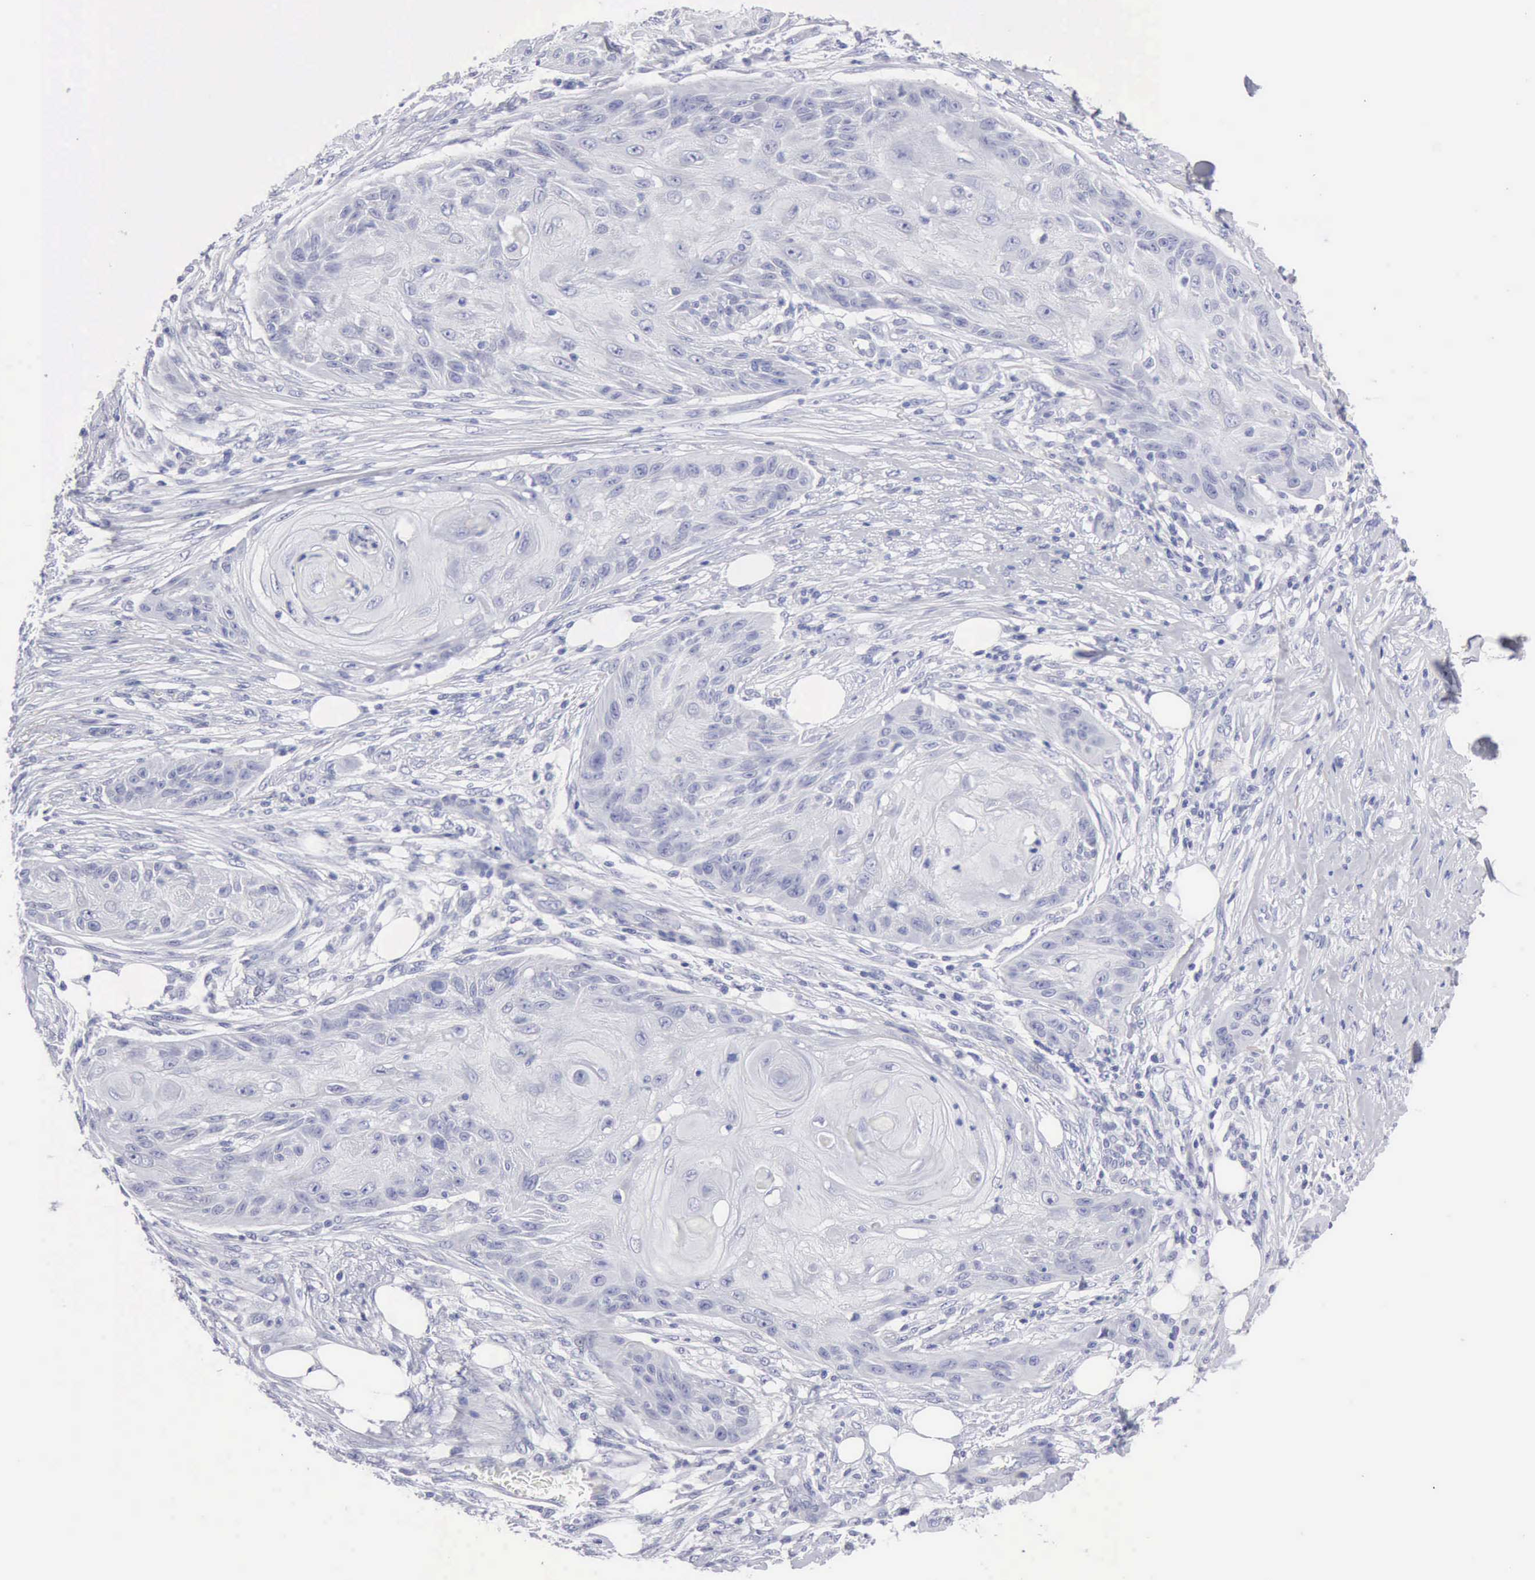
{"staining": {"intensity": "negative", "quantity": "none", "location": "none"}, "tissue": "skin cancer", "cell_type": "Tumor cells", "image_type": "cancer", "snomed": [{"axis": "morphology", "description": "Squamous cell carcinoma, NOS"}, {"axis": "topography", "description": "Skin"}], "caption": "A high-resolution micrograph shows immunohistochemistry (IHC) staining of skin cancer (squamous cell carcinoma), which reveals no significant expression in tumor cells.", "gene": "ANGEL1", "patient": {"sex": "female", "age": 88}}